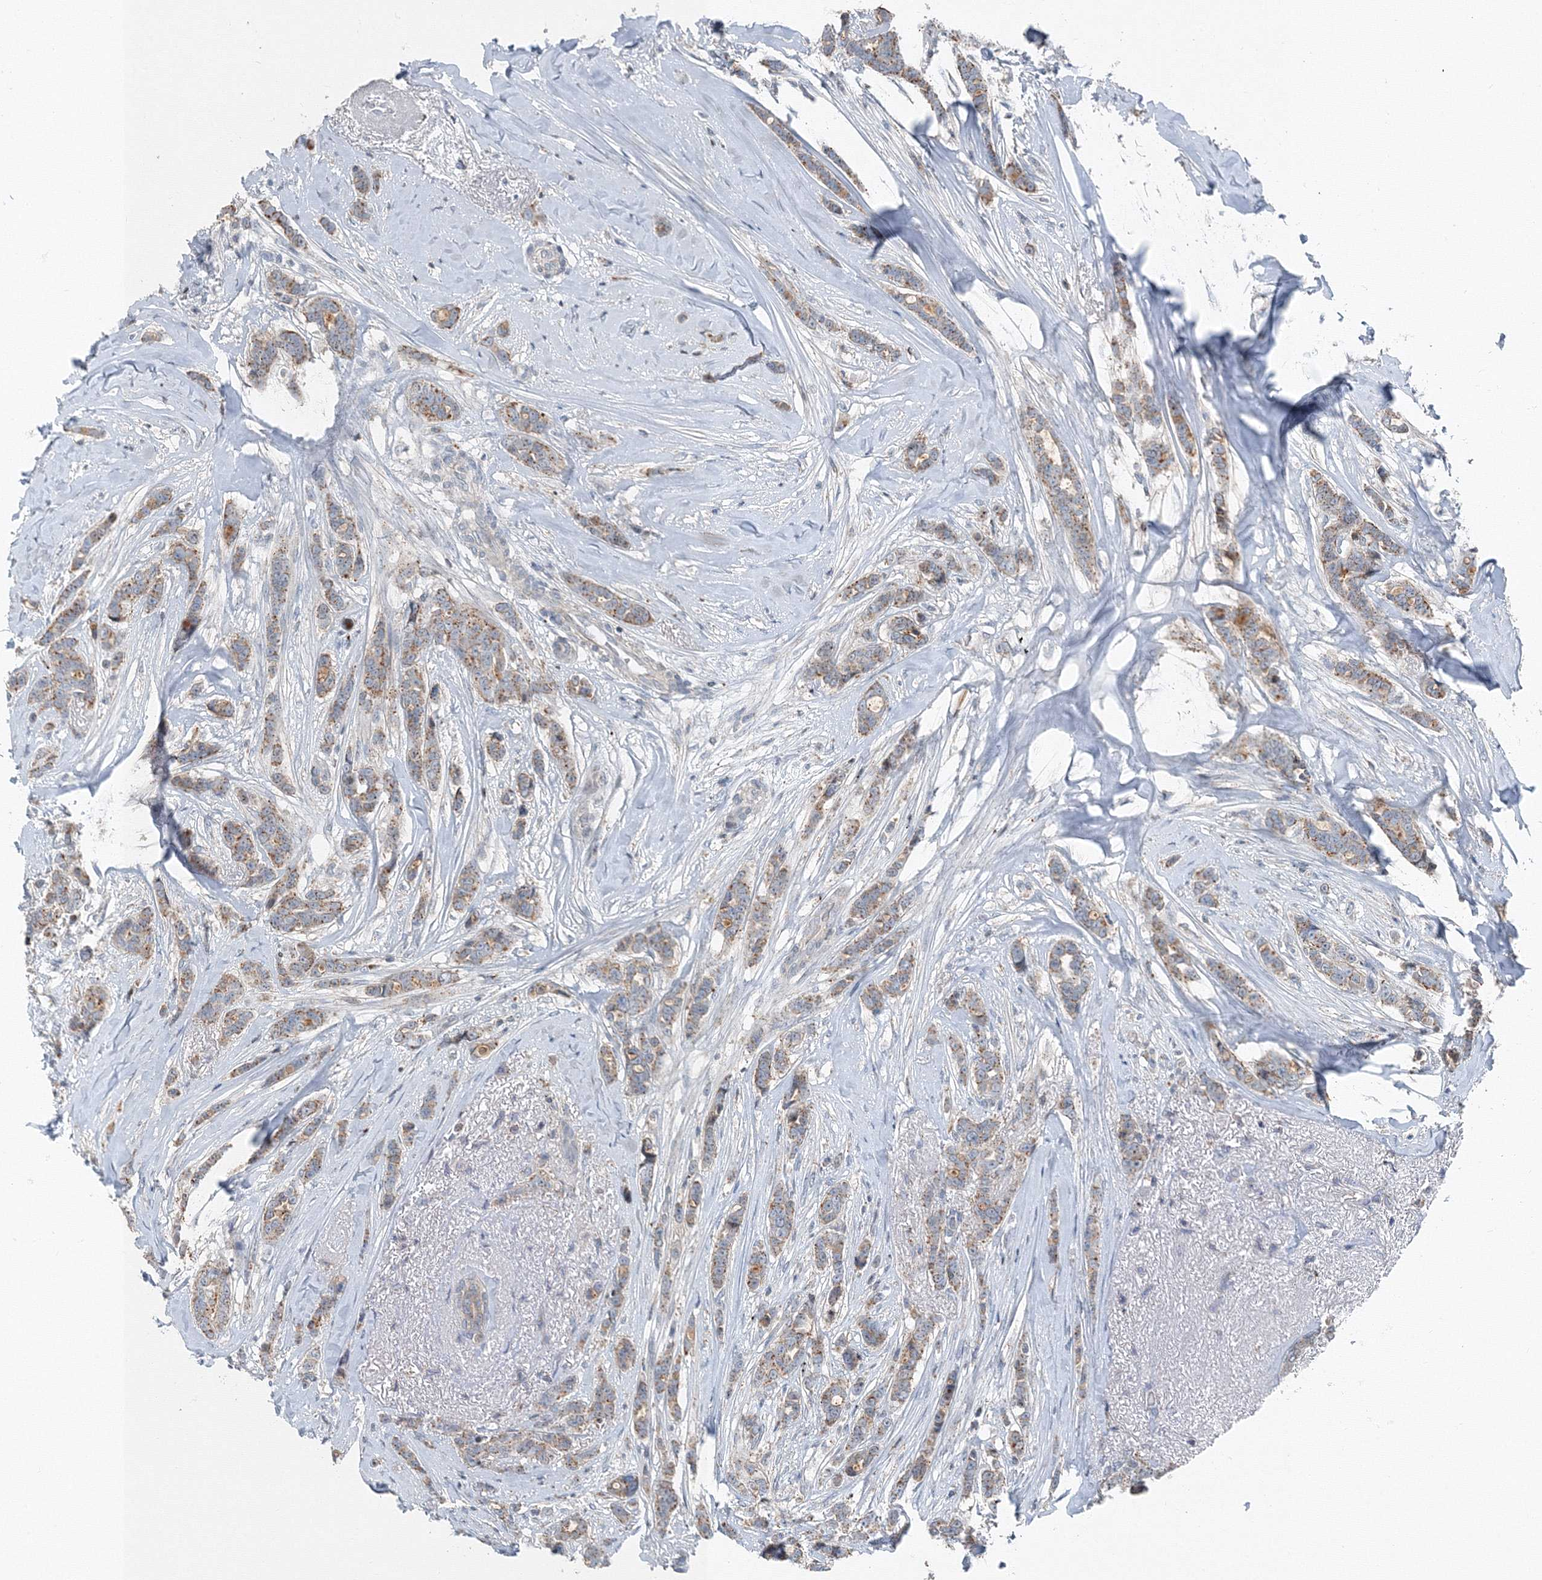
{"staining": {"intensity": "weak", "quantity": ">75%", "location": "cytoplasmic/membranous"}, "tissue": "breast cancer", "cell_type": "Tumor cells", "image_type": "cancer", "snomed": [{"axis": "morphology", "description": "Lobular carcinoma"}, {"axis": "topography", "description": "Breast"}], "caption": "A histopathology image of breast lobular carcinoma stained for a protein shows weak cytoplasmic/membranous brown staining in tumor cells.", "gene": "AASDH", "patient": {"sex": "female", "age": 51}}